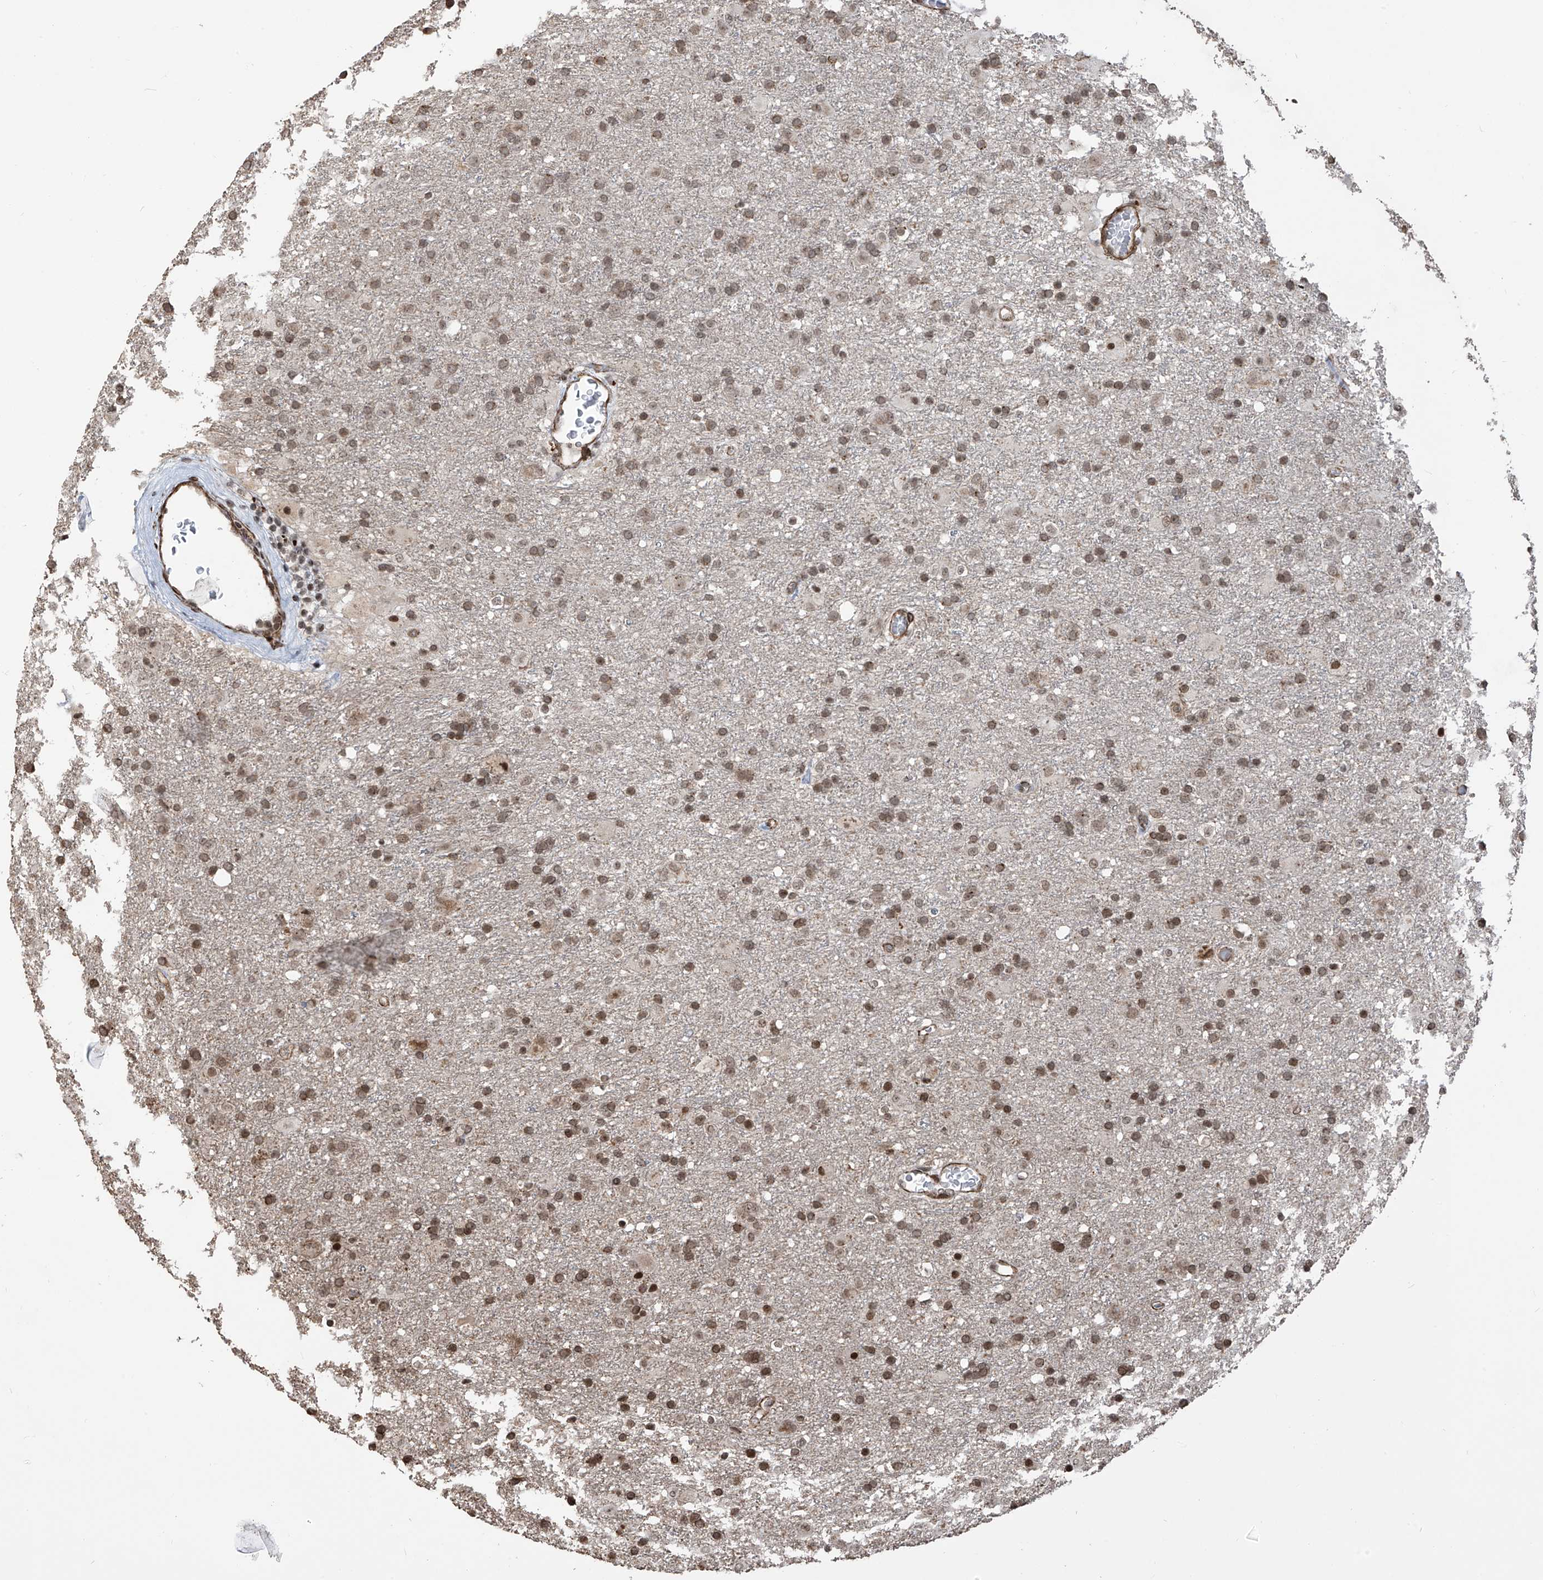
{"staining": {"intensity": "moderate", "quantity": ">75%", "location": "nuclear"}, "tissue": "glioma", "cell_type": "Tumor cells", "image_type": "cancer", "snomed": [{"axis": "morphology", "description": "Glioma, malignant, Low grade"}, {"axis": "topography", "description": "Brain"}], "caption": "This histopathology image displays malignant glioma (low-grade) stained with IHC to label a protein in brown. The nuclear of tumor cells show moderate positivity for the protein. Nuclei are counter-stained blue.", "gene": "METAP1D", "patient": {"sex": "male", "age": 65}}